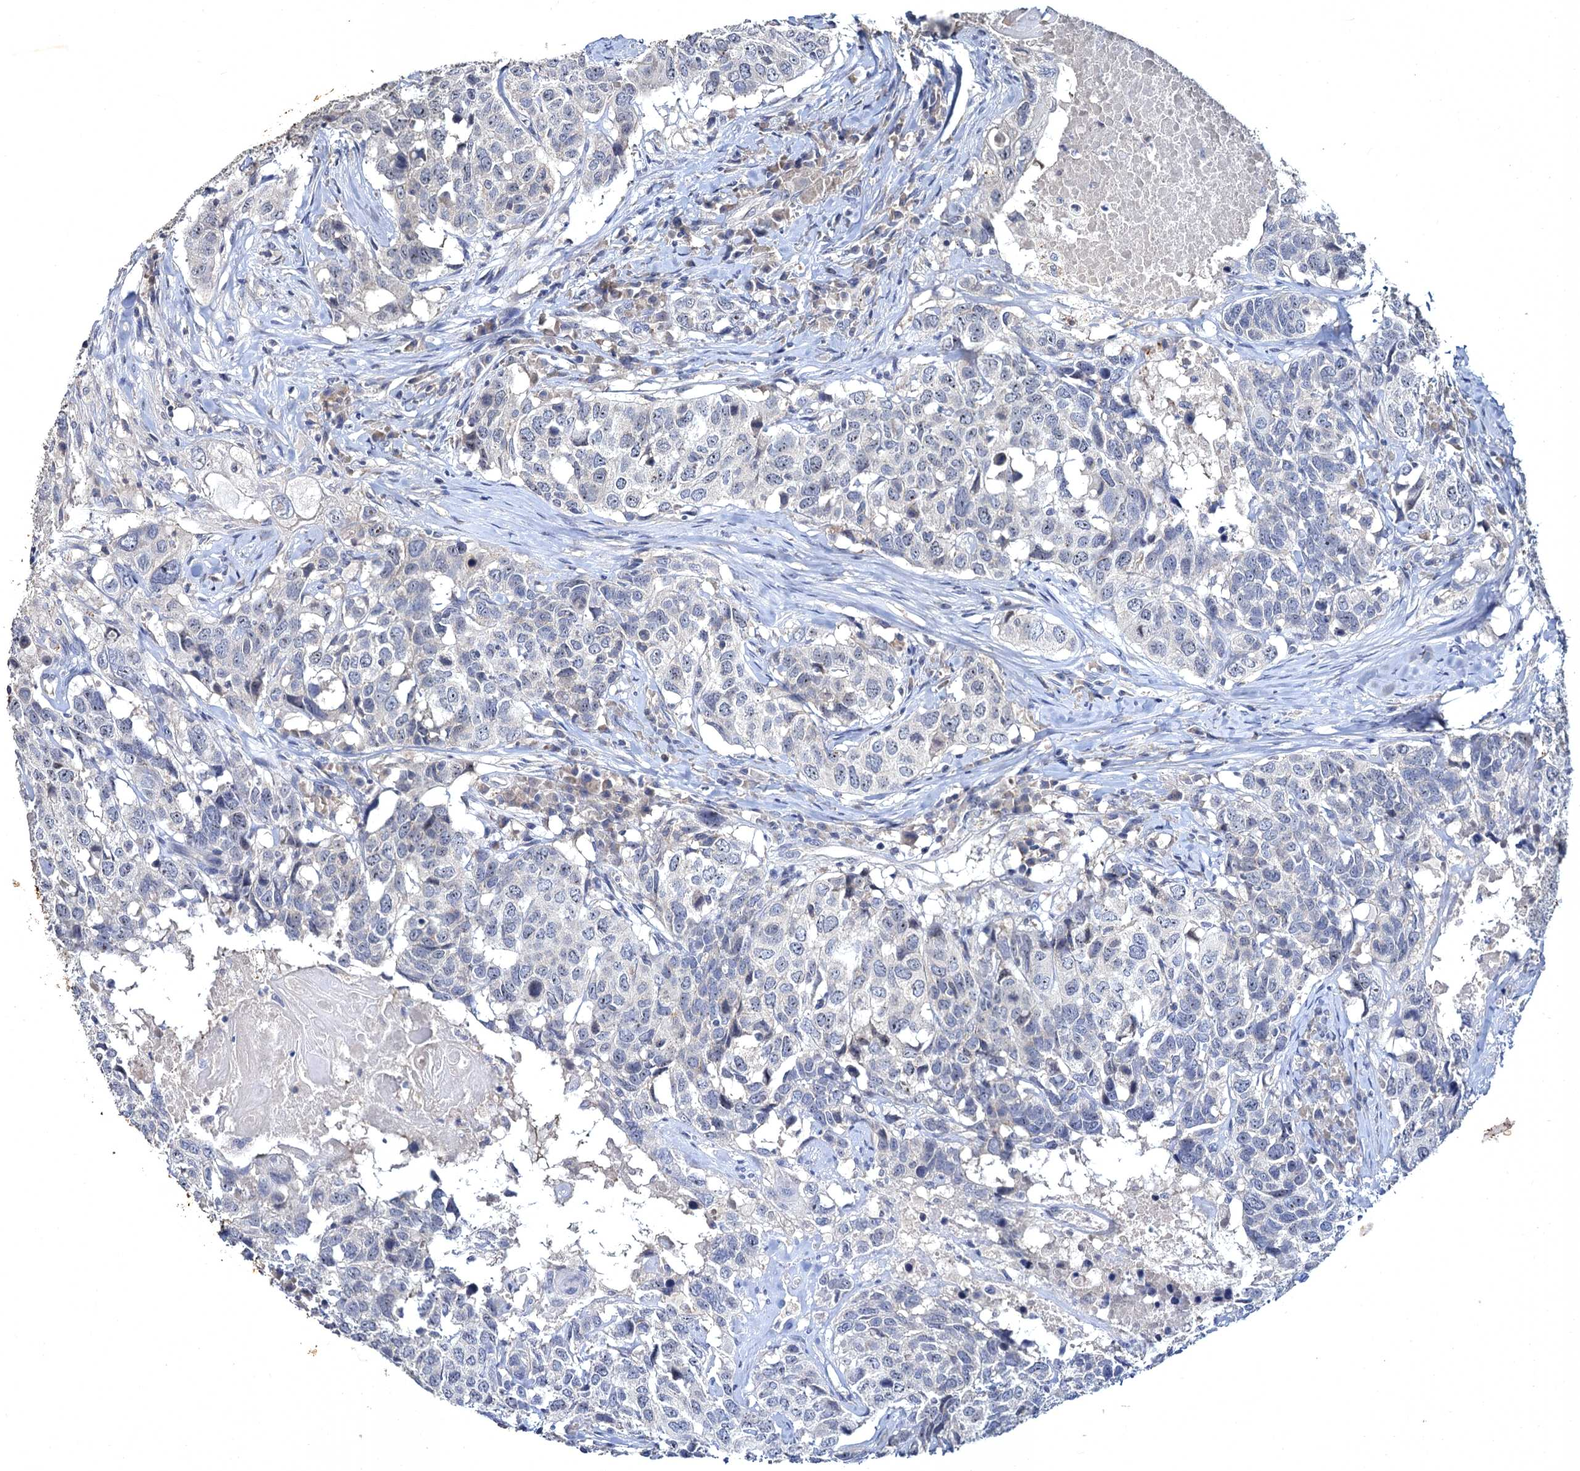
{"staining": {"intensity": "negative", "quantity": "none", "location": "none"}, "tissue": "head and neck cancer", "cell_type": "Tumor cells", "image_type": "cancer", "snomed": [{"axis": "morphology", "description": "Squamous cell carcinoma, NOS"}, {"axis": "topography", "description": "Head-Neck"}], "caption": "Immunohistochemical staining of head and neck squamous cell carcinoma reveals no significant staining in tumor cells.", "gene": "ATP9A", "patient": {"sex": "male", "age": 66}}